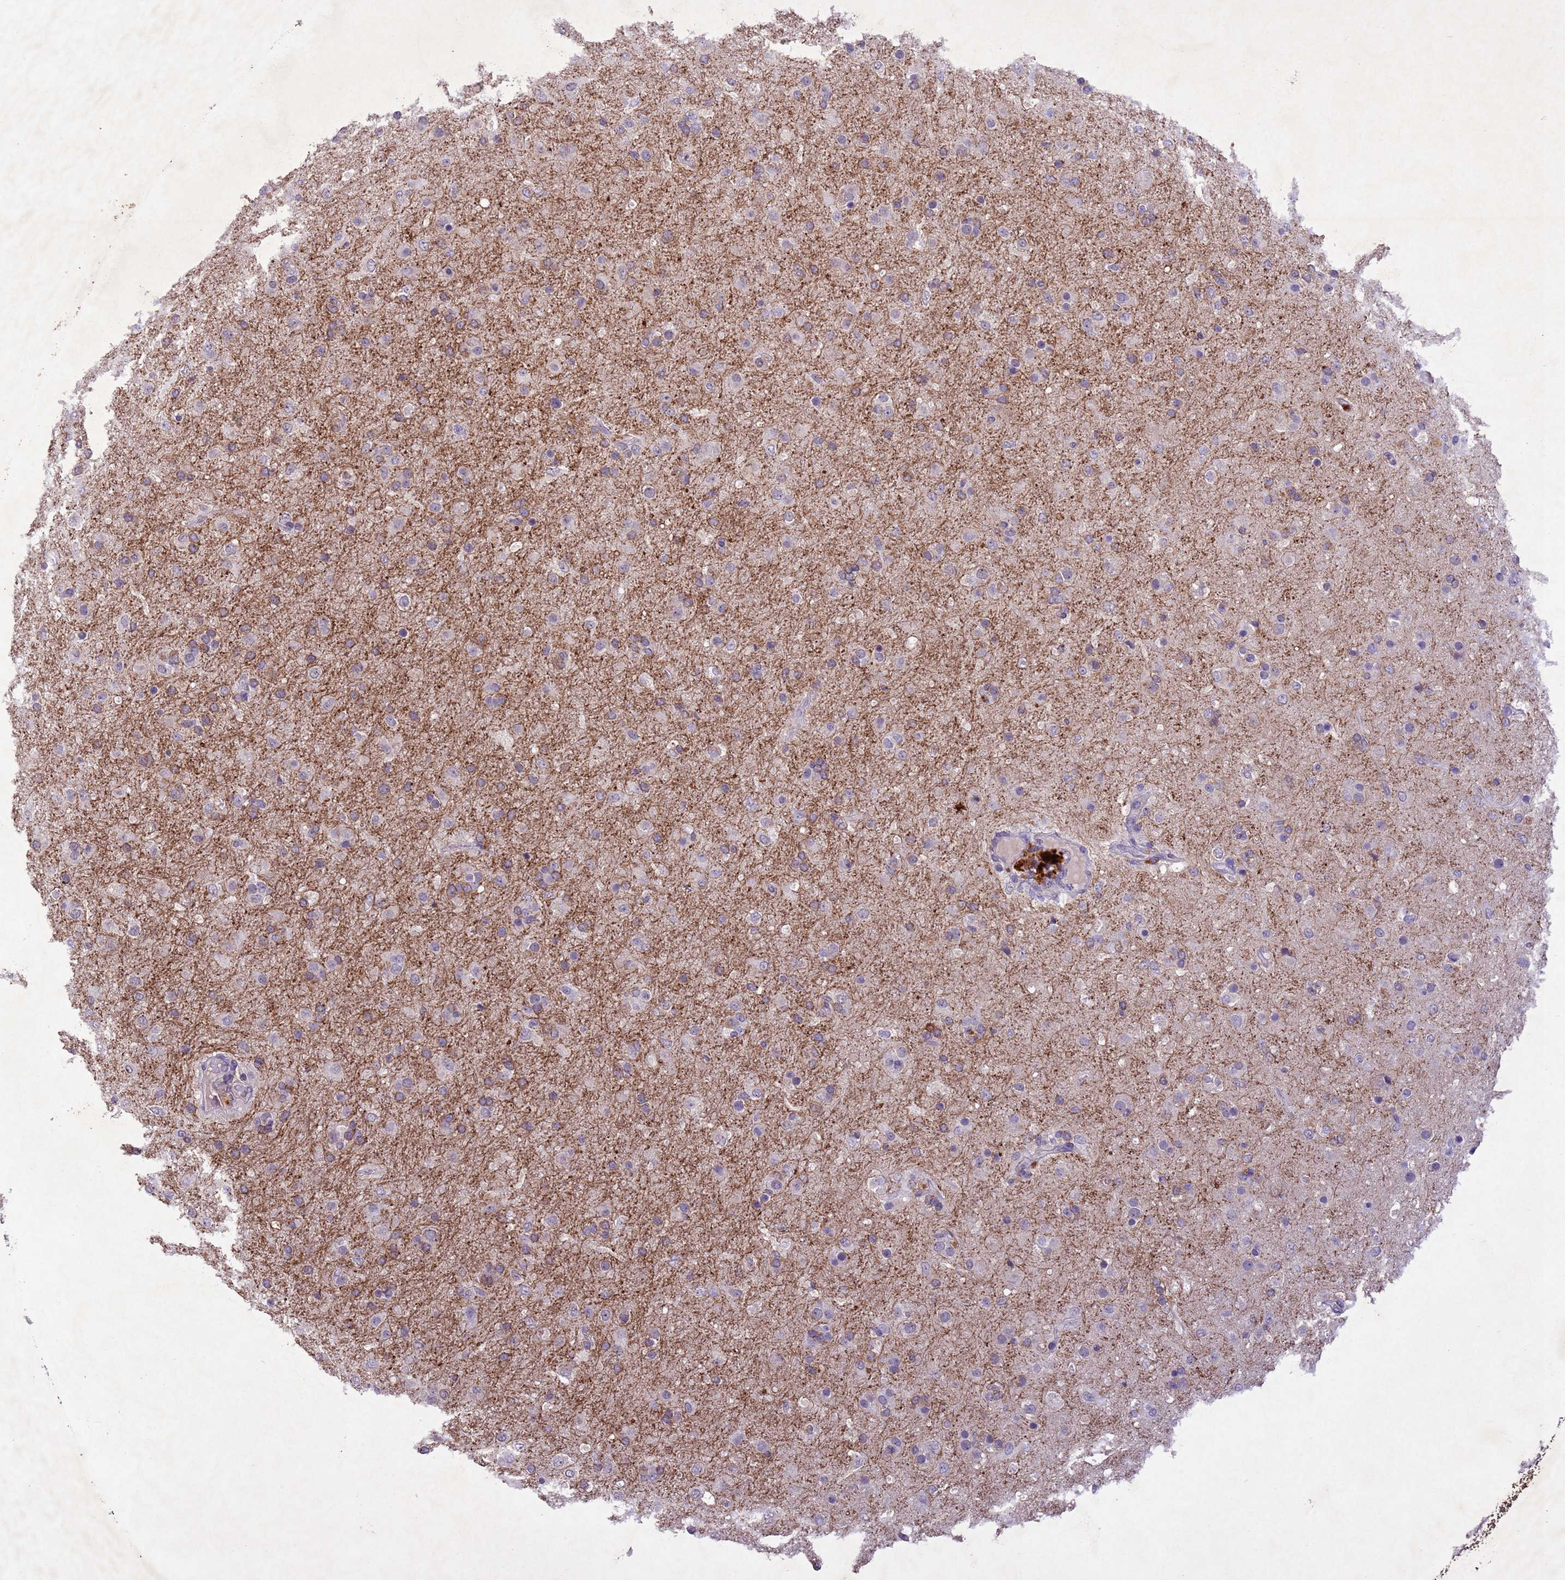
{"staining": {"intensity": "moderate", "quantity": "<25%", "location": "cytoplasmic/membranous"}, "tissue": "glioma", "cell_type": "Tumor cells", "image_type": "cancer", "snomed": [{"axis": "morphology", "description": "Glioma, malignant, Low grade"}, {"axis": "topography", "description": "Brain"}], "caption": "Protein staining demonstrates moderate cytoplasmic/membranous positivity in approximately <25% of tumor cells in malignant low-grade glioma.", "gene": "NLRP11", "patient": {"sex": "male", "age": 65}}